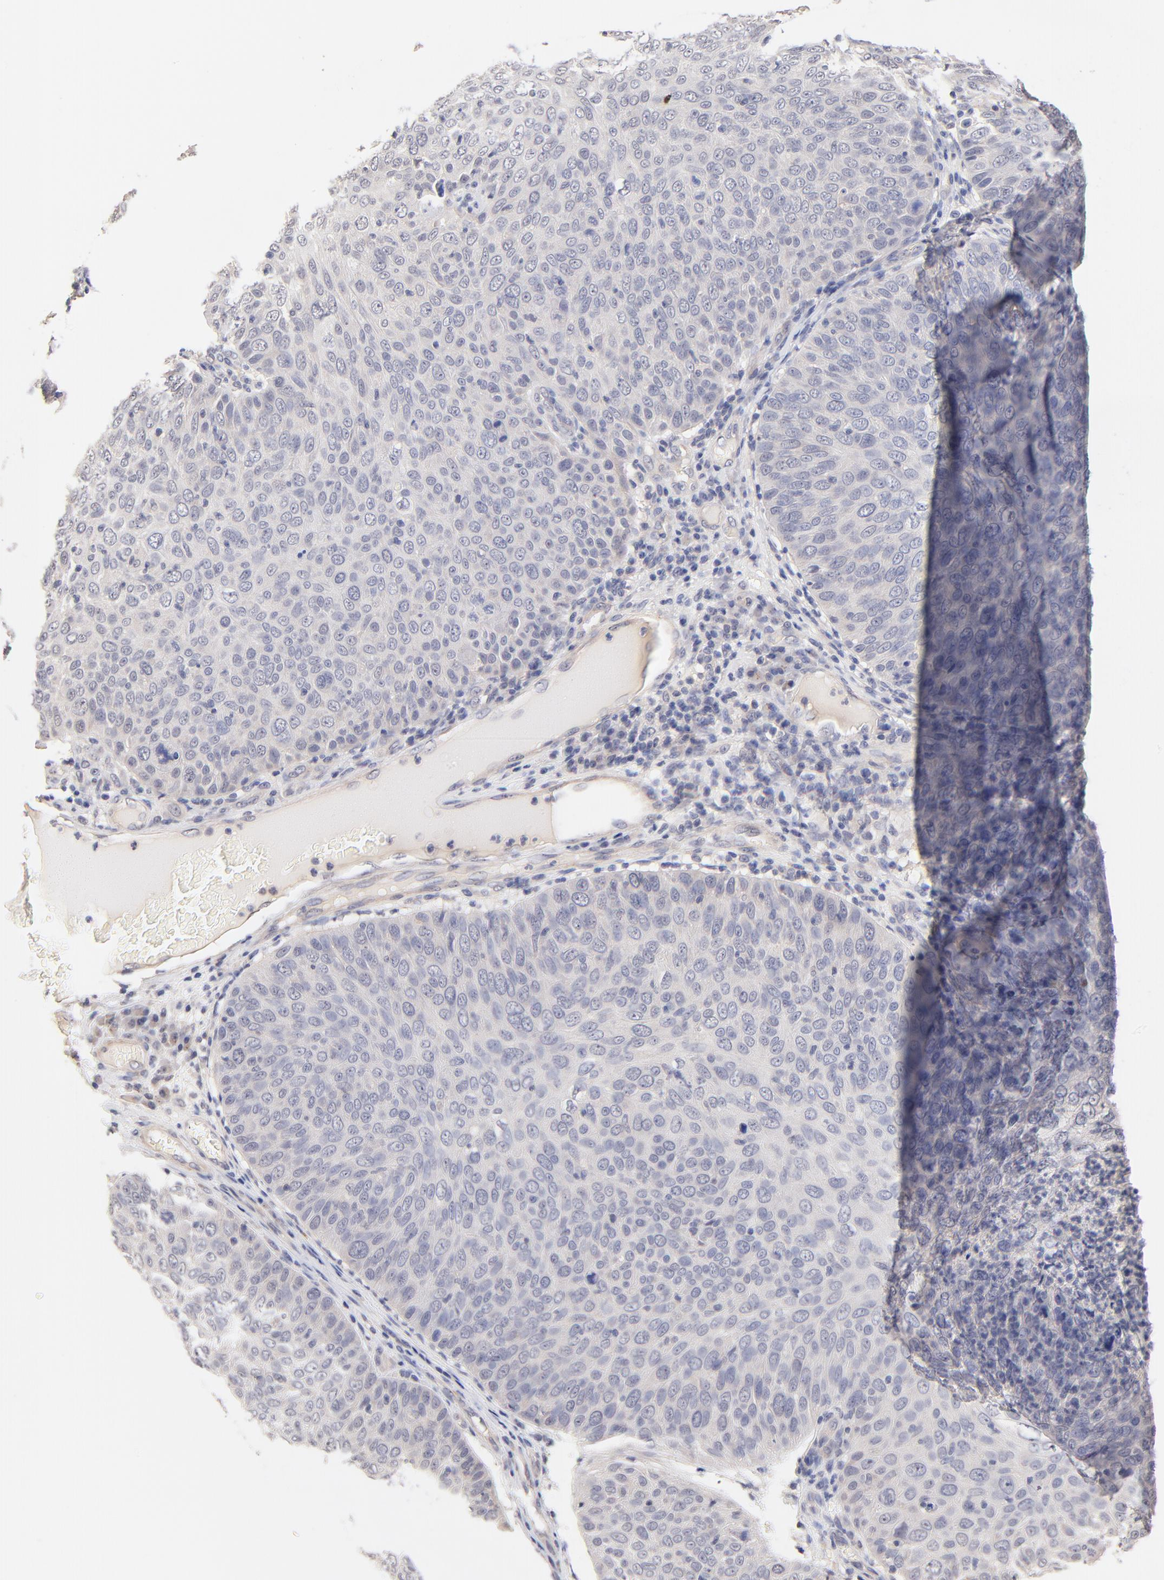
{"staining": {"intensity": "negative", "quantity": "none", "location": "none"}, "tissue": "skin cancer", "cell_type": "Tumor cells", "image_type": "cancer", "snomed": [{"axis": "morphology", "description": "Squamous cell carcinoma, NOS"}, {"axis": "topography", "description": "Skin"}], "caption": "Immunohistochemical staining of human squamous cell carcinoma (skin) displays no significant positivity in tumor cells.", "gene": "RIBC2", "patient": {"sex": "male", "age": 87}}